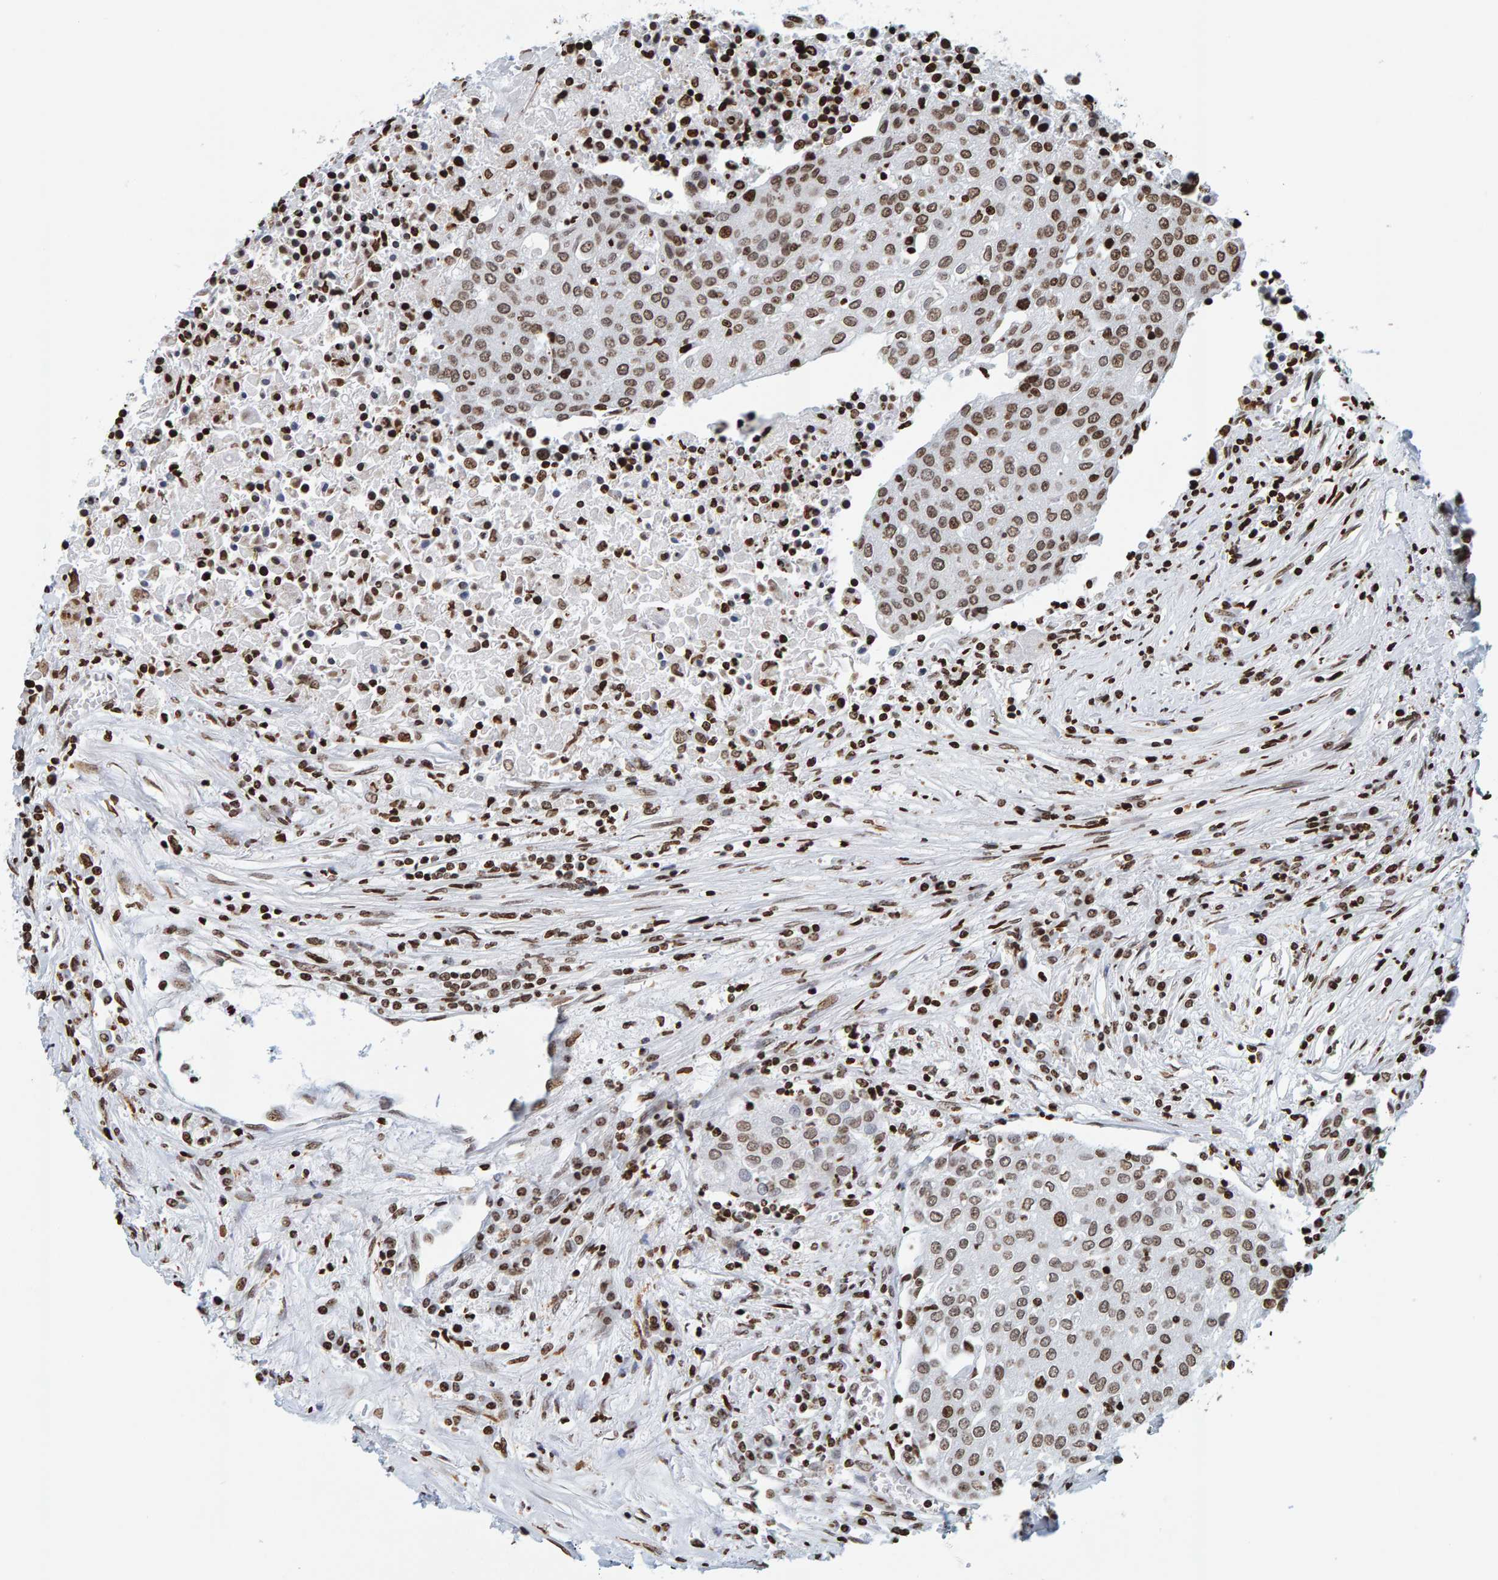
{"staining": {"intensity": "moderate", "quantity": ">75%", "location": "nuclear"}, "tissue": "urothelial cancer", "cell_type": "Tumor cells", "image_type": "cancer", "snomed": [{"axis": "morphology", "description": "Urothelial carcinoma, High grade"}, {"axis": "topography", "description": "Urinary bladder"}], "caption": "IHC micrograph of high-grade urothelial carcinoma stained for a protein (brown), which shows medium levels of moderate nuclear positivity in about >75% of tumor cells.", "gene": "BRF2", "patient": {"sex": "female", "age": 85}}